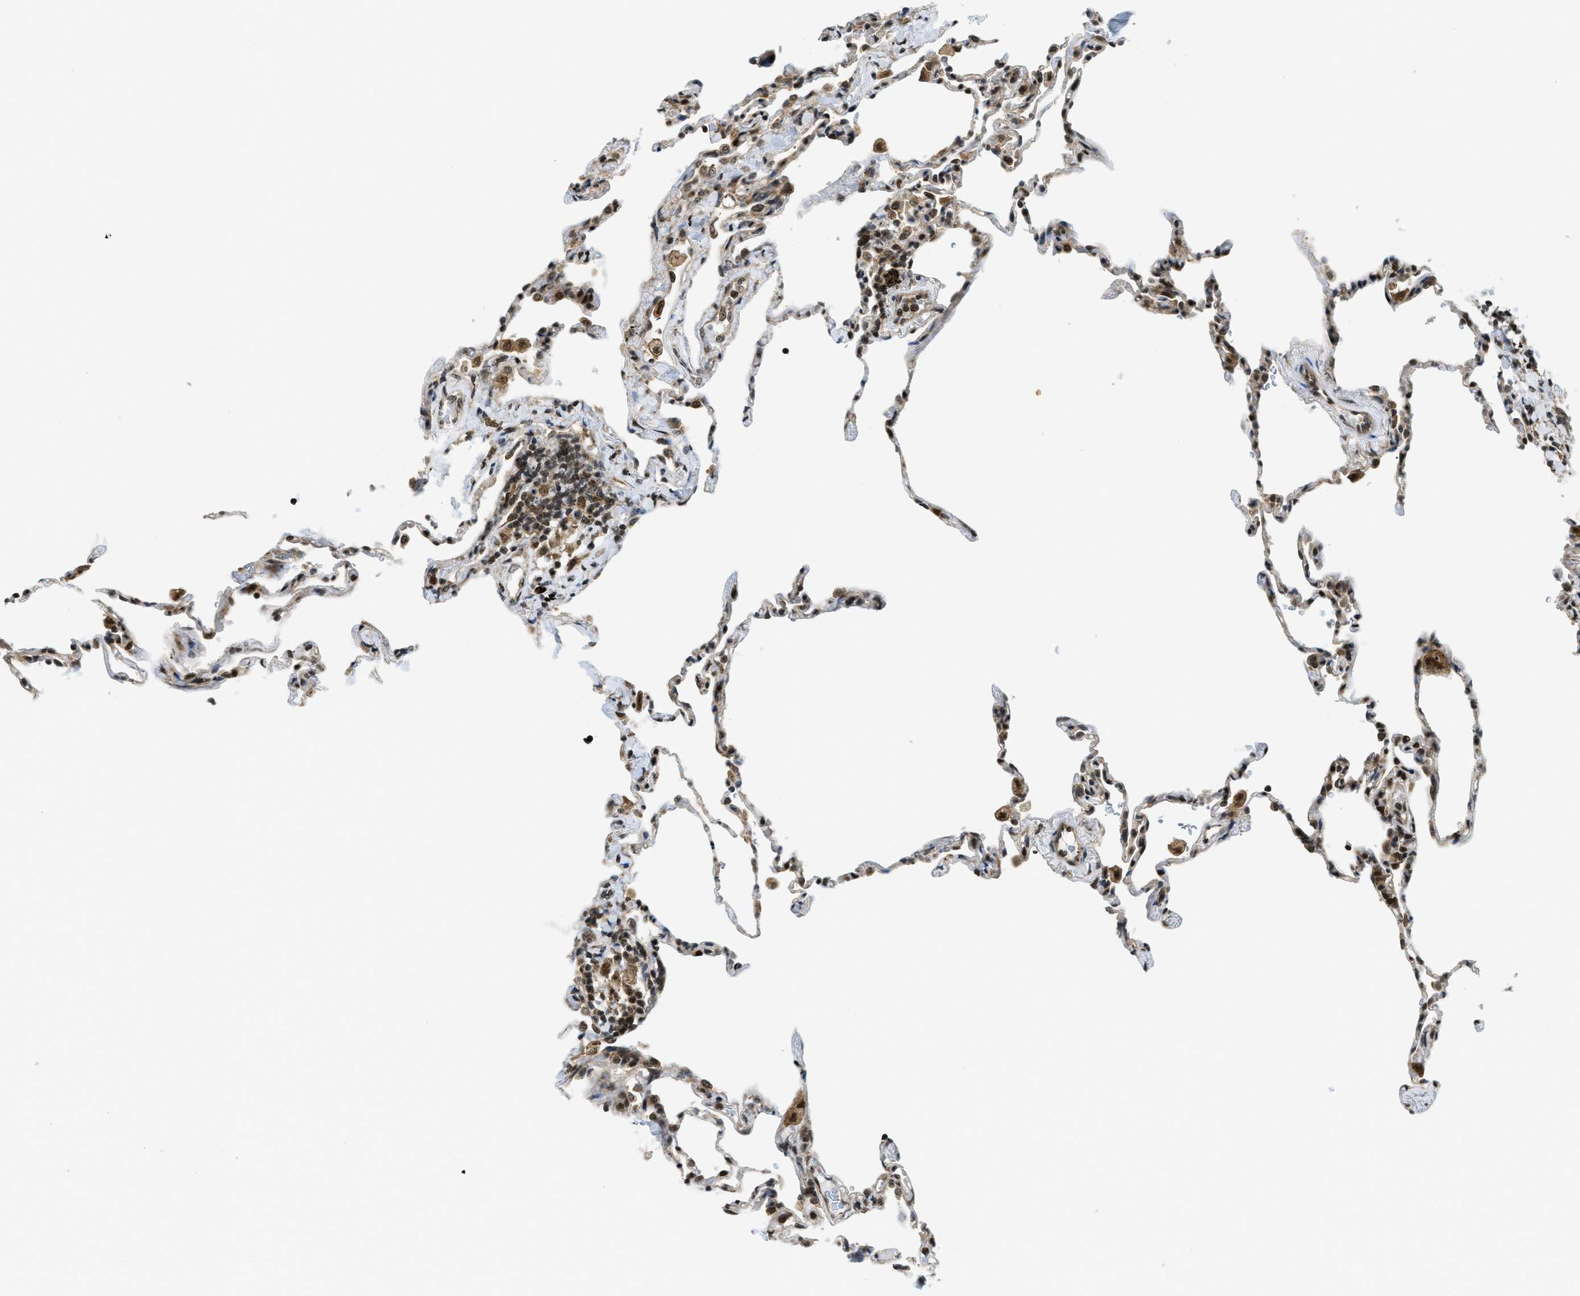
{"staining": {"intensity": "strong", "quantity": "25%-75%", "location": "nuclear"}, "tissue": "lung", "cell_type": "Alveolar cells", "image_type": "normal", "snomed": [{"axis": "morphology", "description": "Normal tissue, NOS"}, {"axis": "topography", "description": "Lung"}], "caption": "DAB (3,3'-diaminobenzidine) immunohistochemical staining of normal lung exhibits strong nuclear protein expression in about 25%-75% of alveolar cells.", "gene": "TACC1", "patient": {"sex": "male", "age": 59}}